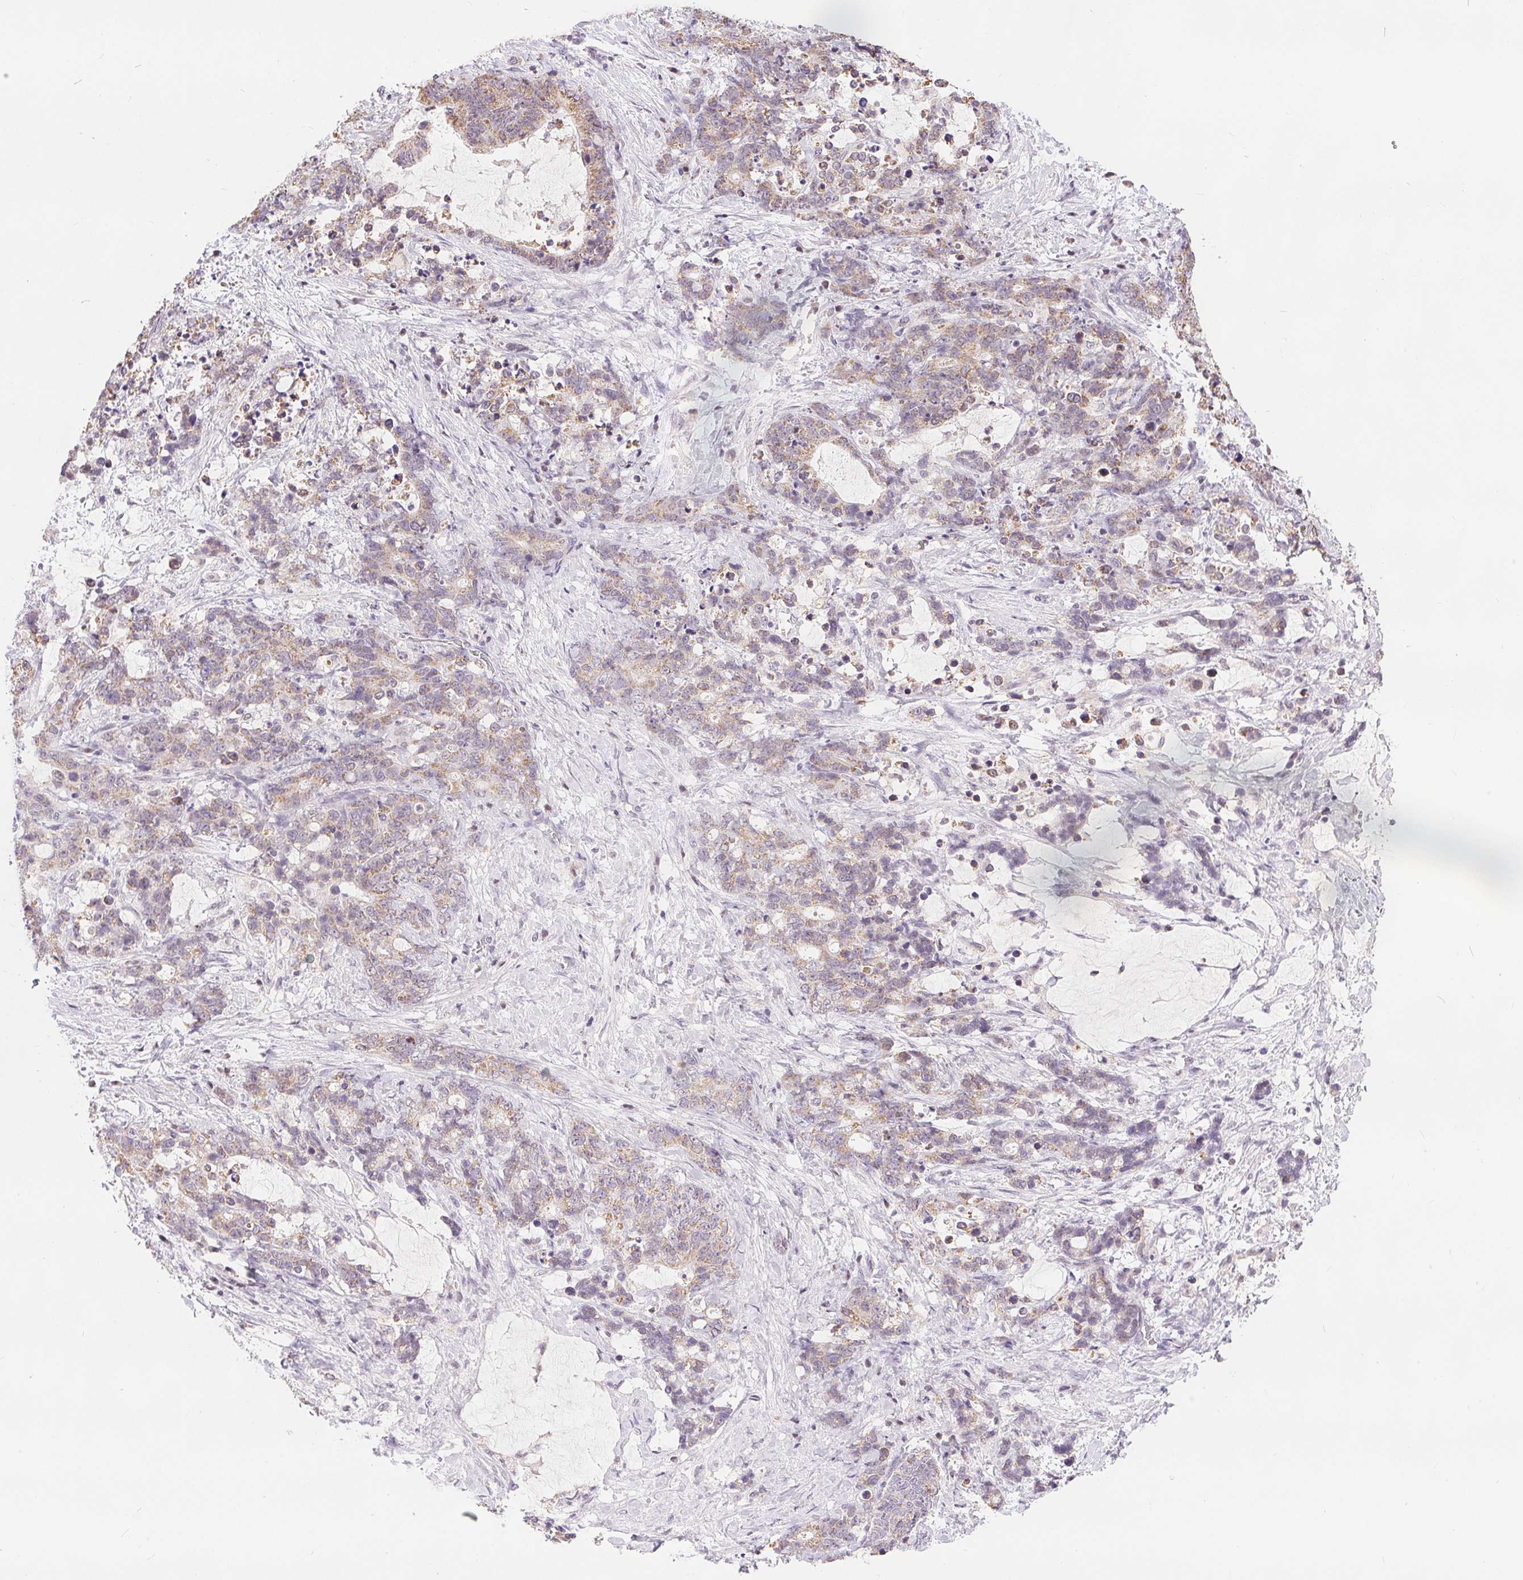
{"staining": {"intensity": "weak", "quantity": "25%-75%", "location": "cytoplasmic/membranous"}, "tissue": "stomach cancer", "cell_type": "Tumor cells", "image_type": "cancer", "snomed": [{"axis": "morphology", "description": "Normal tissue, NOS"}, {"axis": "morphology", "description": "Adenocarcinoma, NOS"}, {"axis": "topography", "description": "Stomach"}], "caption": "Brown immunohistochemical staining in stomach cancer demonstrates weak cytoplasmic/membranous positivity in approximately 25%-75% of tumor cells. (DAB (3,3'-diaminobenzidine) IHC, brown staining for protein, blue staining for nuclei).", "gene": "POU2F2", "patient": {"sex": "female", "age": 64}}